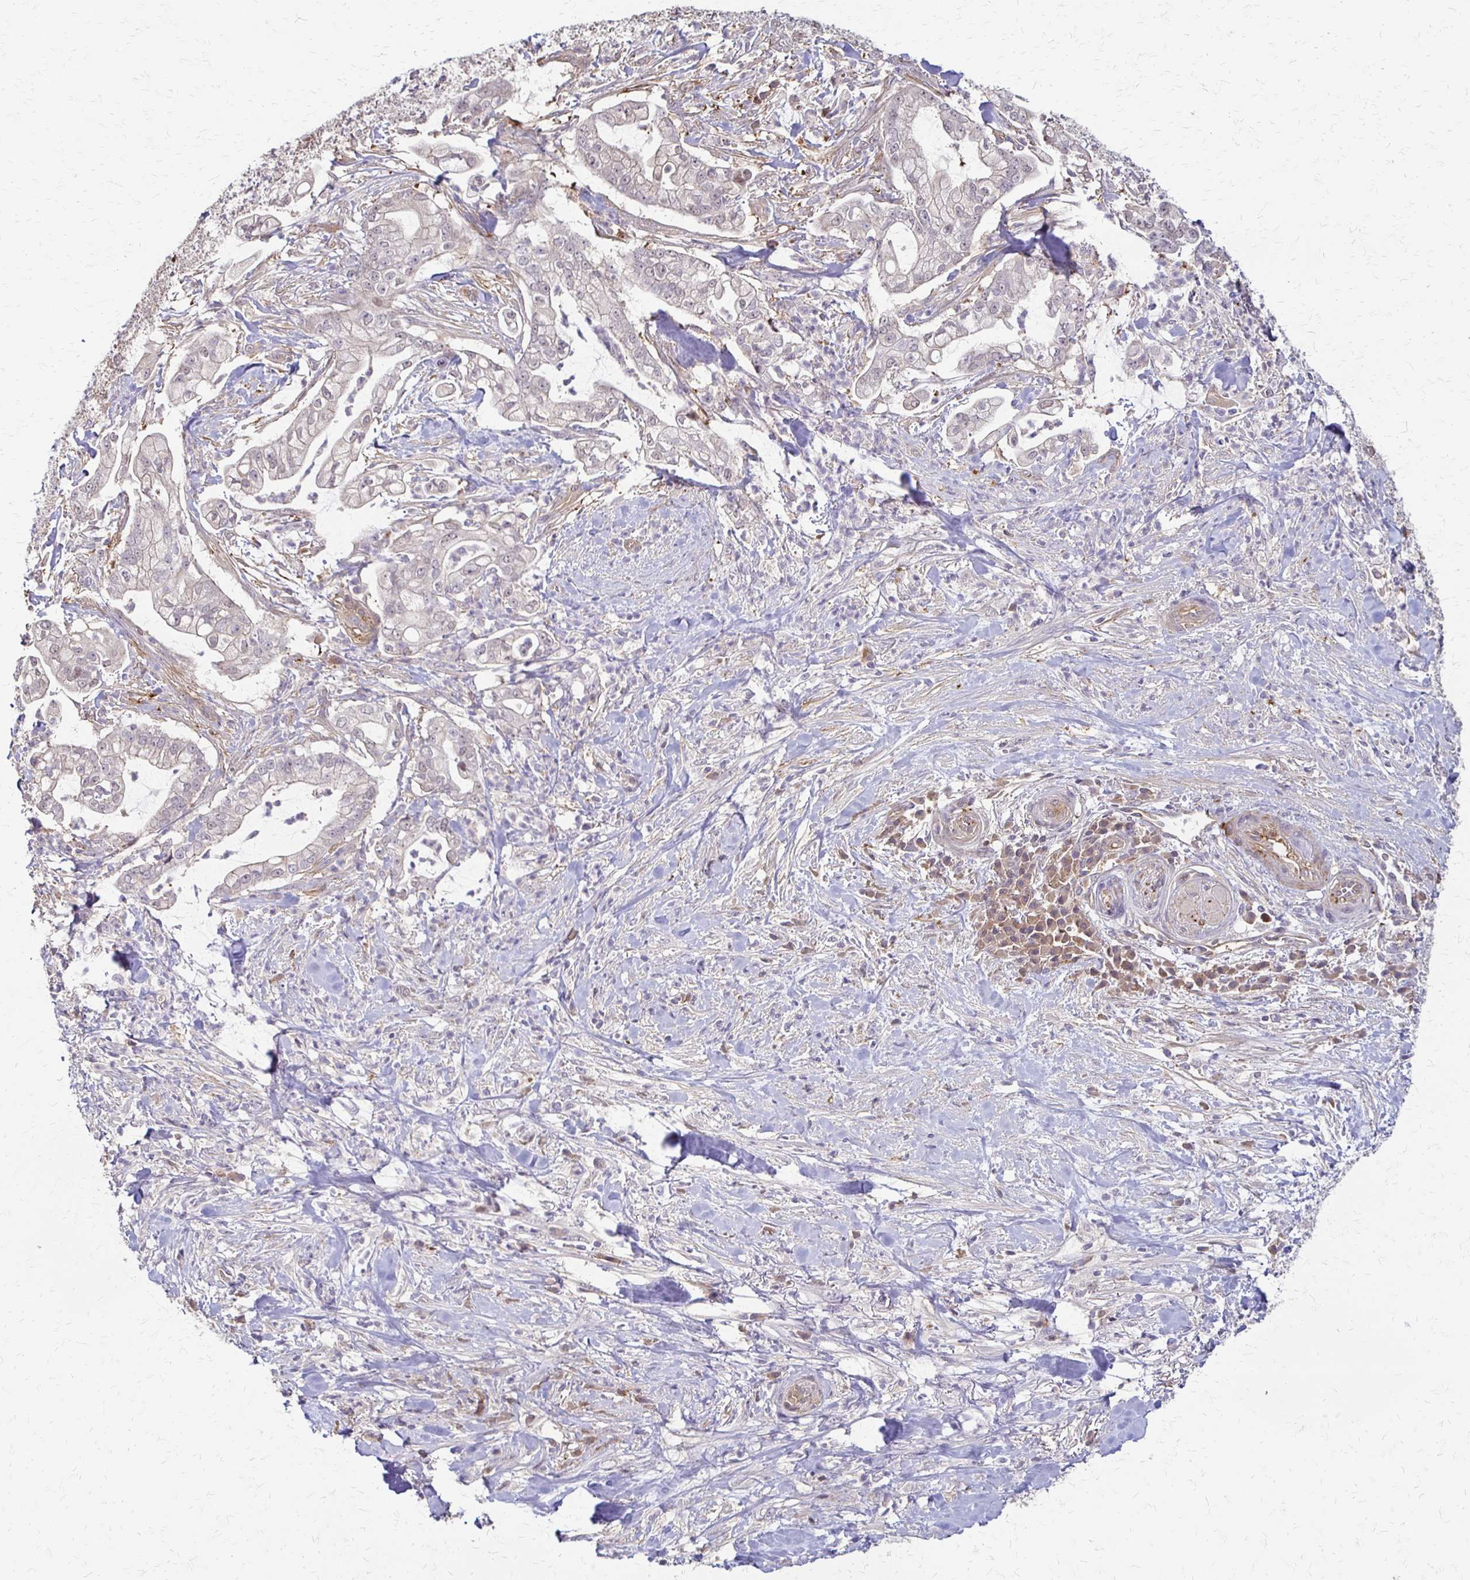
{"staining": {"intensity": "negative", "quantity": "none", "location": "none"}, "tissue": "pancreatic cancer", "cell_type": "Tumor cells", "image_type": "cancer", "snomed": [{"axis": "morphology", "description": "Adenocarcinoma, NOS"}, {"axis": "topography", "description": "Pancreas"}], "caption": "Tumor cells show no significant expression in adenocarcinoma (pancreatic).", "gene": "CFL2", "patient": {"sex": "female", "age": 69}}